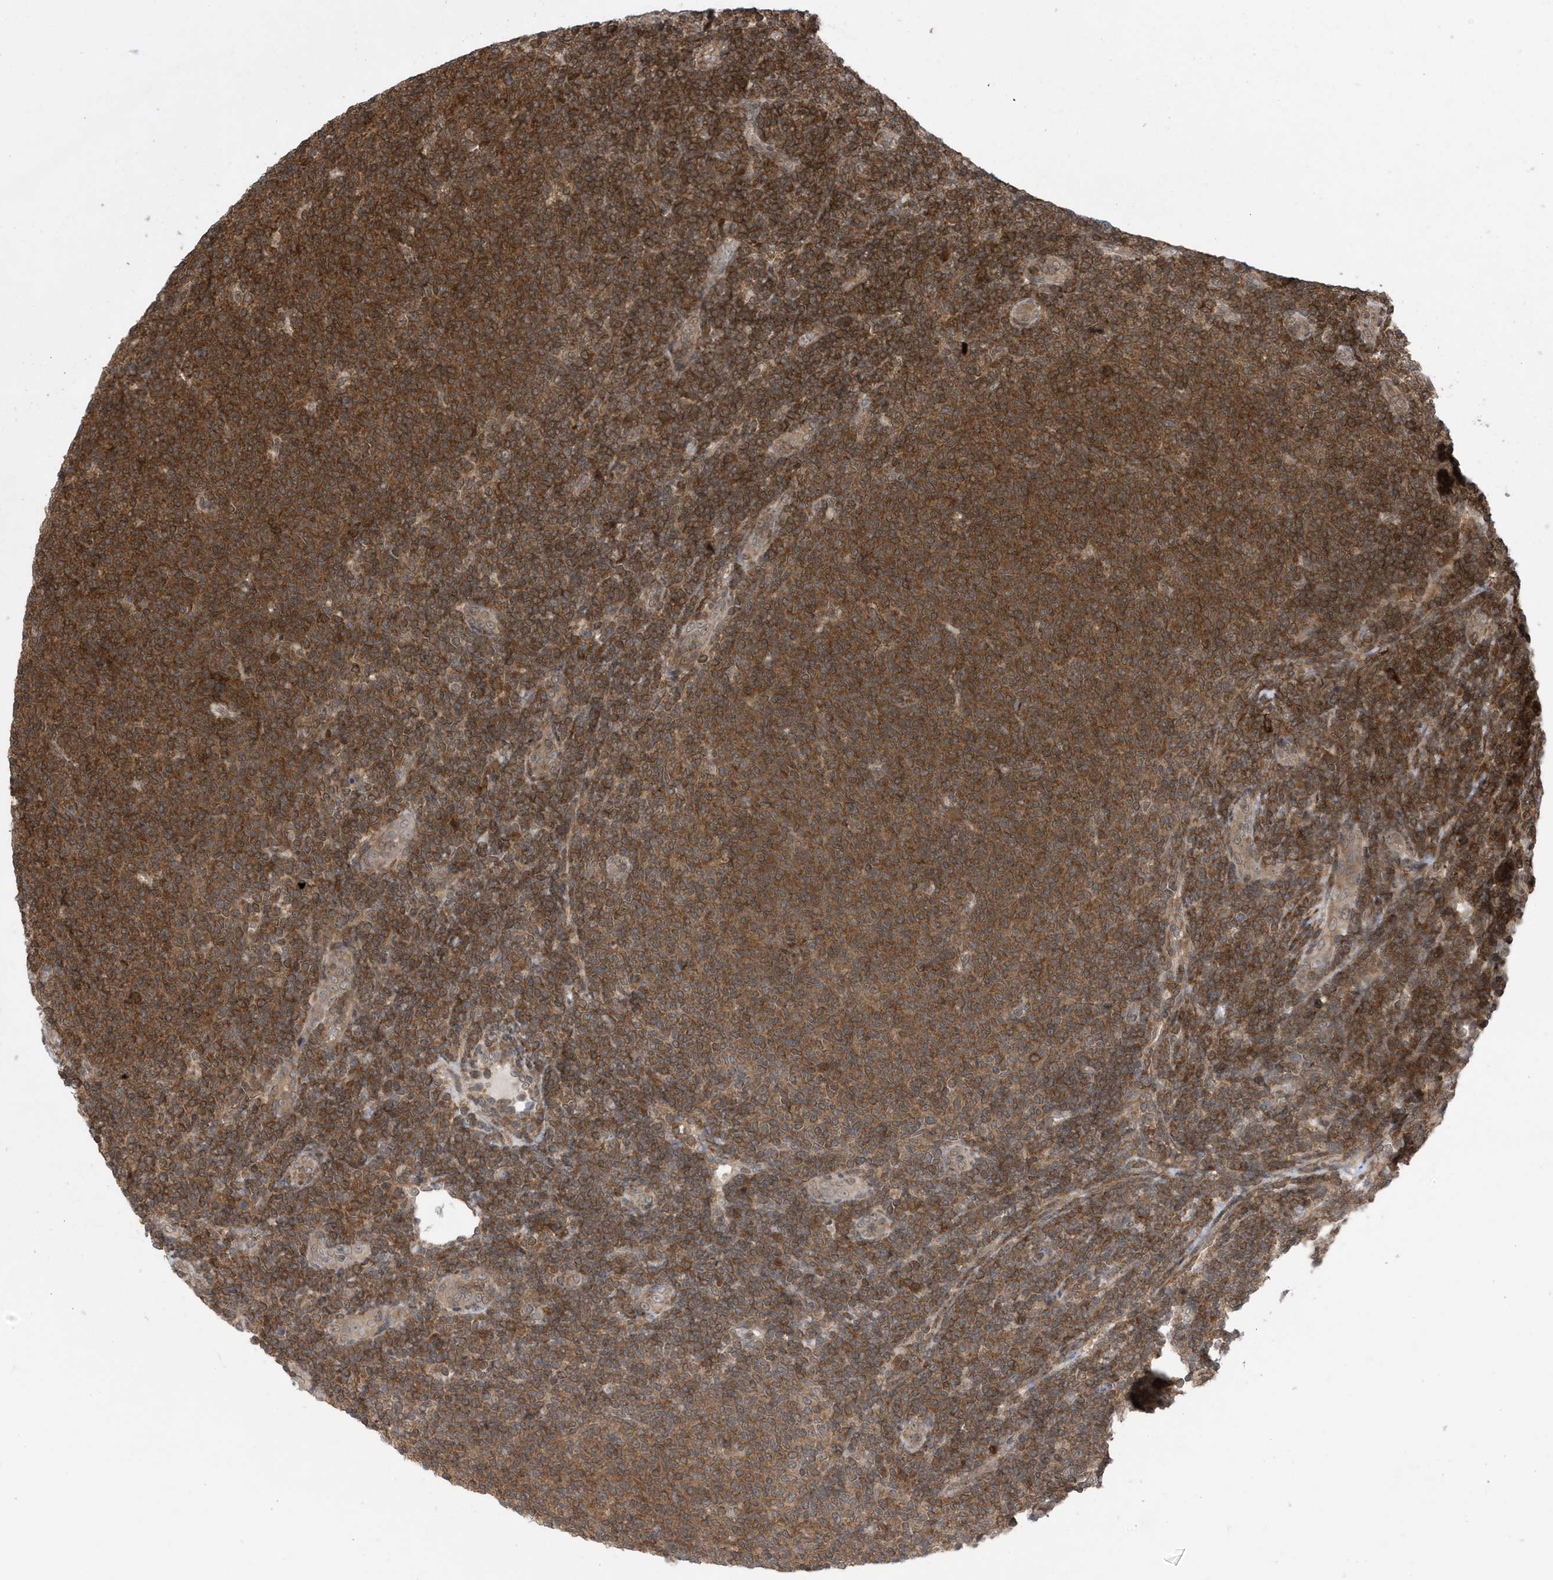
{"staining": {"intensity": "moderate", "quantity": ">75%", "location": "cytoplasmic/membranous"}, "tissue": "lymphoma", "cell_type": "Tumor cells", "image_type": "cancer", "snomed": [{"axis": "morphology", "description": "Malignant lymphoma, non-Hodgkin's type, Low grade"}, {"axis": "topography", "description": "Lymph node"}], "caption": "Immunohistochemical staining of human malignant lymphoma, non-Hodgkin's type (low-grade) exhibits moderate cytoplasmic/membranous protein staining in about >75% of tumor cells. (Stains: DAB in brown, nuclei in blue, Microscopy: brightfield microscopy at high magnification).", "gene": "UBQLN1", "patient": {"sex": "male", "age": 66}}